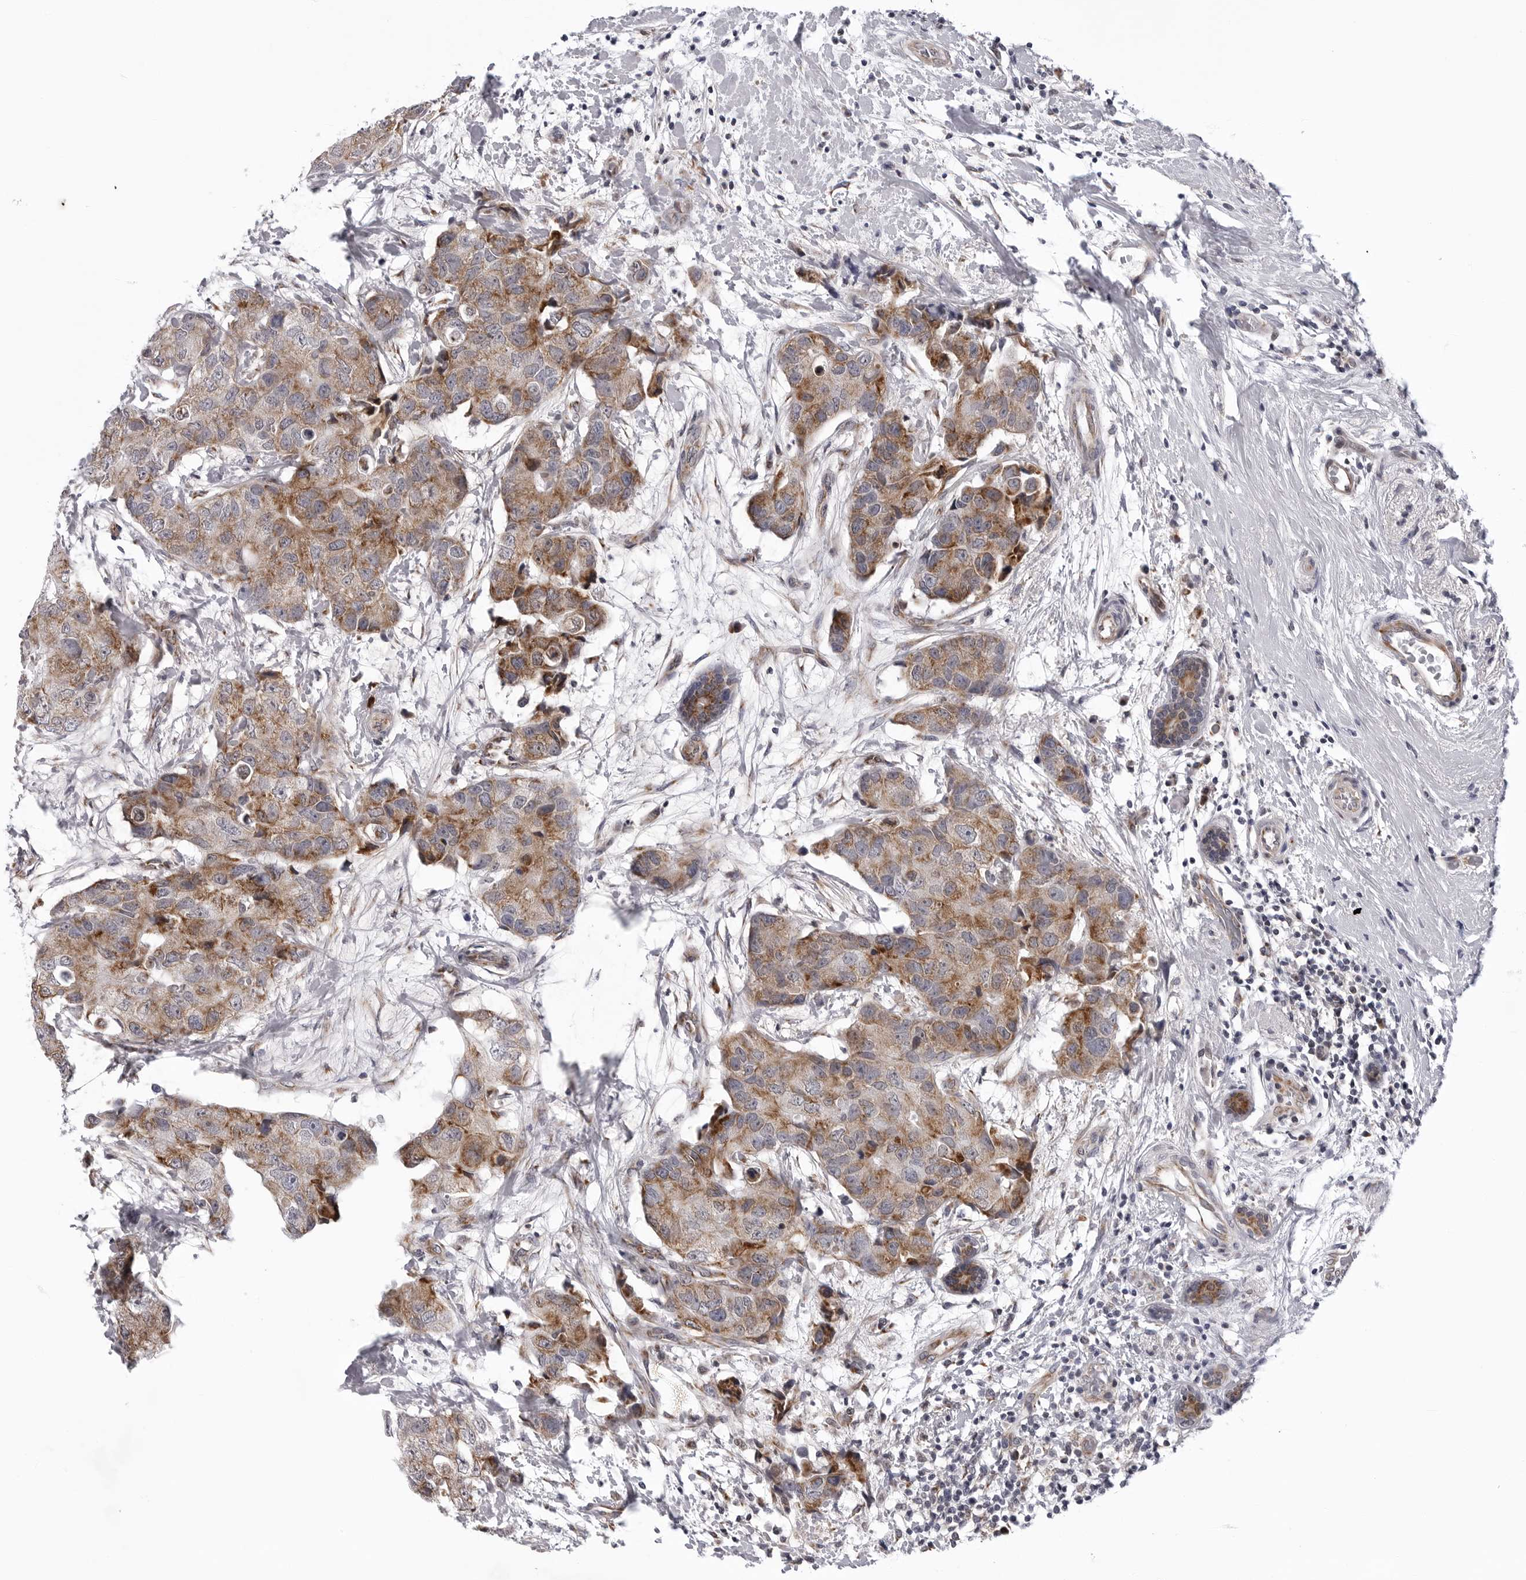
{"staining": {"intensity": "moderate", "quantity": ">75%", "location": "cytoplasmic/membranous"}, "tissue": "breast cancer", "cell_type": "Tumor cells", "image_type": "cancer", "snomed": [{"axis": "morphology", "description": "Duct carcinoma"}, {"axis": "topography", "description": "Breast"}], "caption": "A high-resolution histopathology image shows immunohistochemistry staining of invasive ductal carcinoma (breast), which exhibits moderate cytoplasmic/membranous expression in approximately >75% of tumor cells.", "gene": "CDK20", "patient": {"sex": "female", "age": 62}}